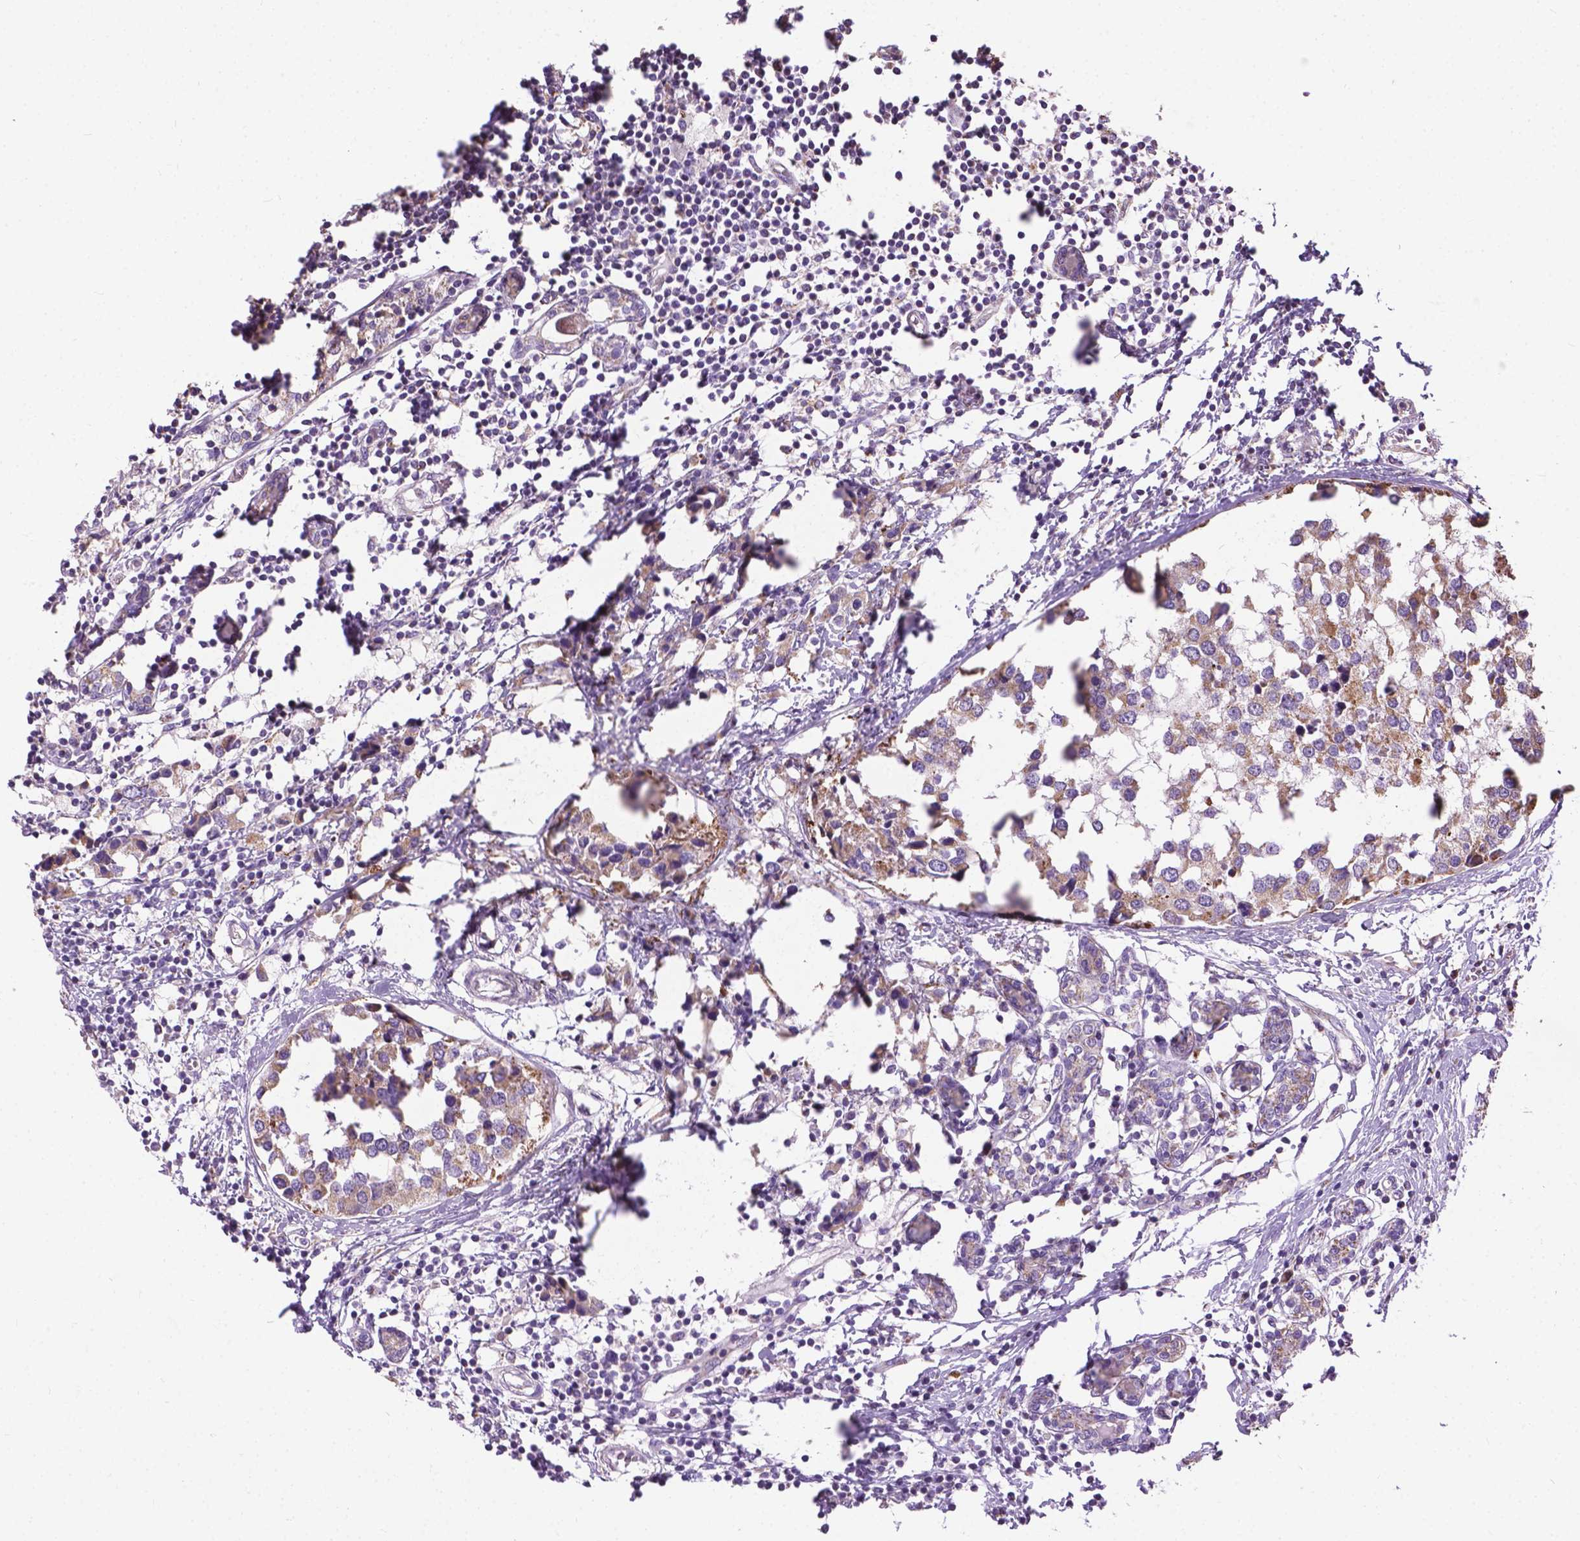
{"staining": {"intensity": "weak", "quantity": "25%-75%", "location": "cytoplasmic/membranous"}, "tissue": "breast cancer", "cell_type": "Tumor cells", "image_type": "cancer", "snomed": [{"axis": "morphology", "description": "Lobular carcinoma"}, {"axis": "topography", "description": "Breast"}], "caption": "Approximately 25%-75% of tumor cells in human lobular carcinoma (breast) display weak cytoplasmic/membranous protein expression as visualized by brown immunohistochemical staining.", "gene": "VDAC1", "patient": {"sex": "female", "age": 59}}